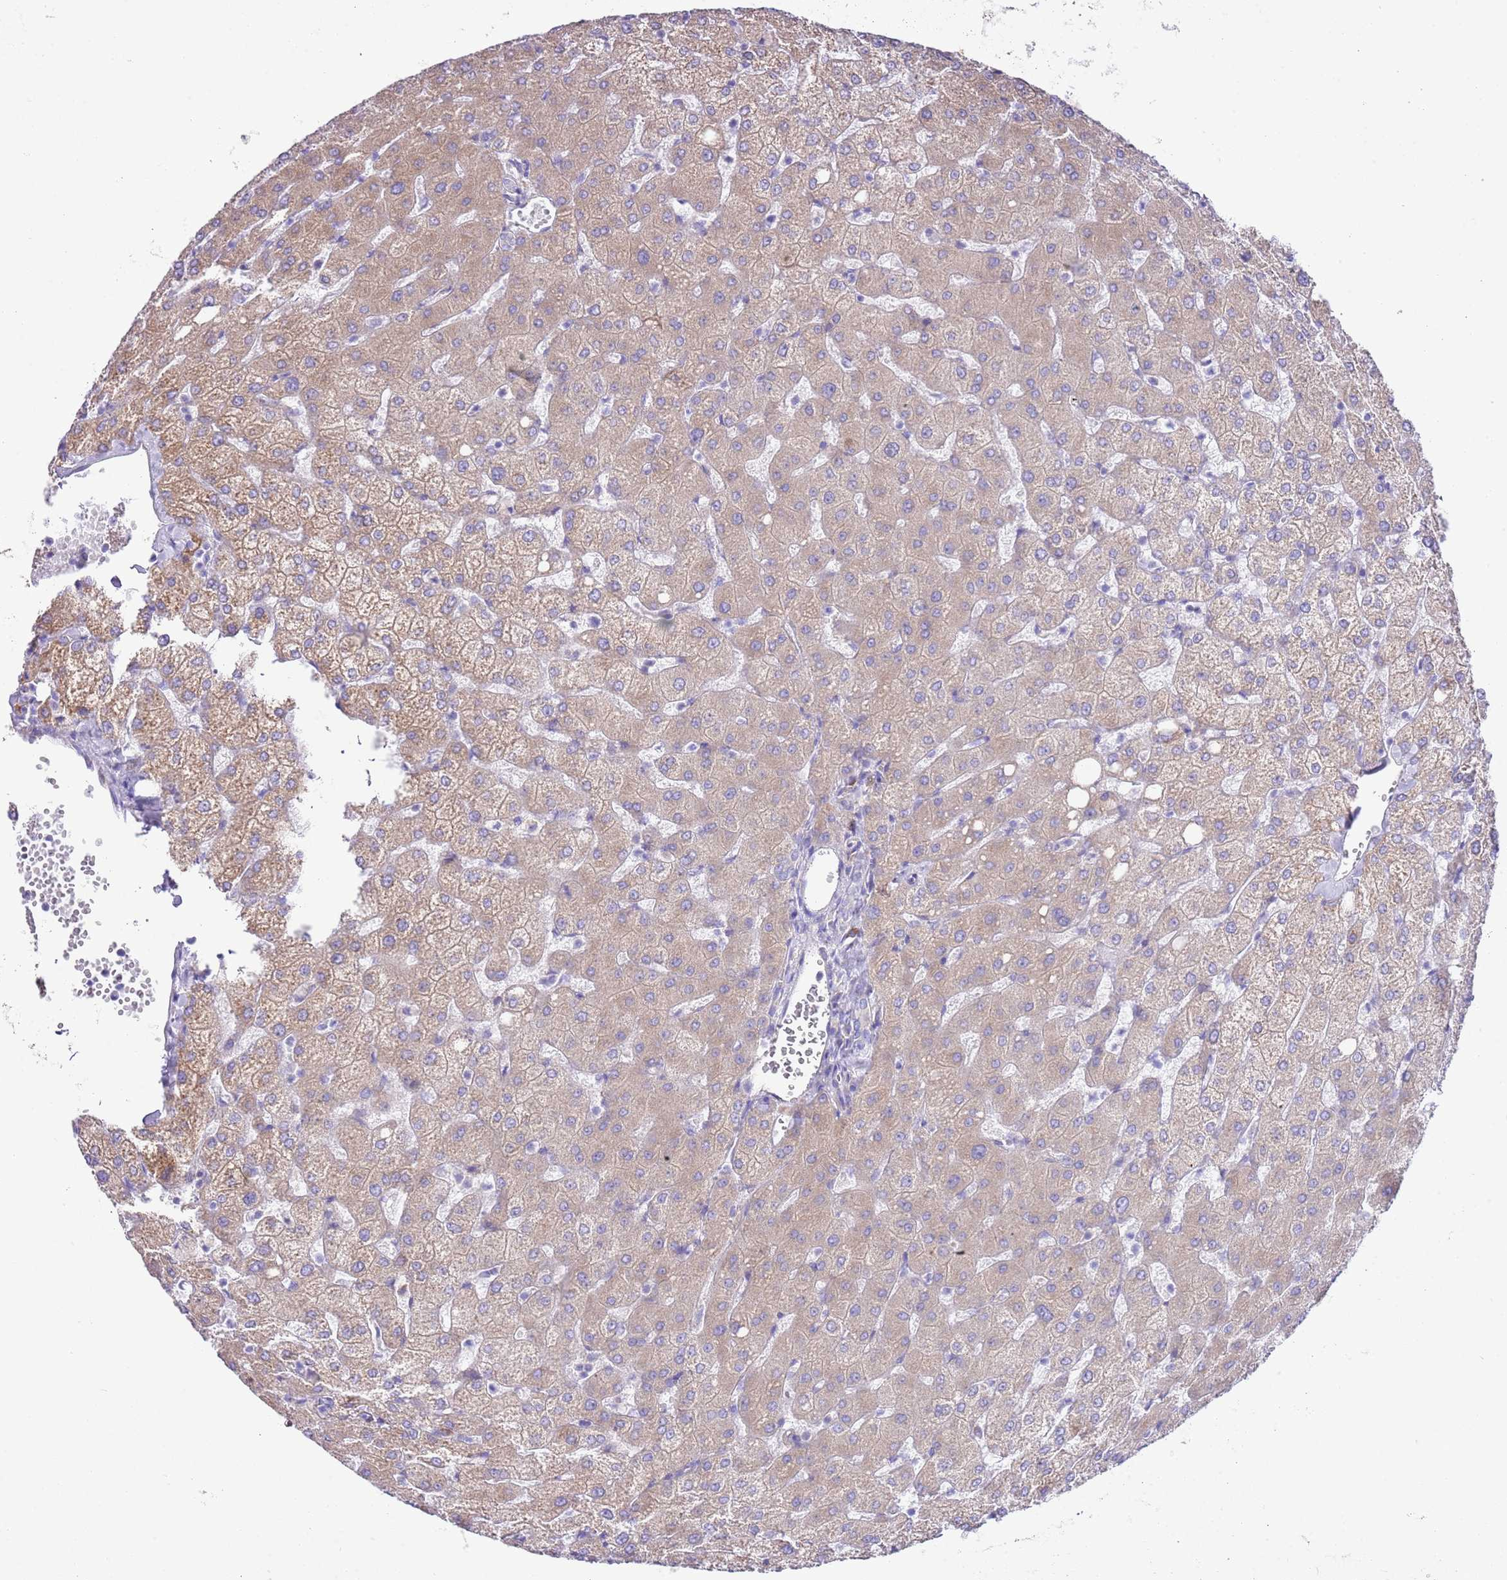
{"staining": {"intensity": "negative", "quantity": "none", "location": "none"}, "tissue": "liver", "cell_type": "Cholangiocytes", "image_type": "normal", "snomed": [{"axis": "morphology", "description": "Normal tissue, NOS"}, {"axis": "topography", "description": "Liver"}], "caption": "Immunohistochemistry (IHC) of benign liver shows no positivity in cholangiocytes. The staining is performed using DAB brown chromogen with nuclei counter-stained in using hematoxylin.", "gene": "RPS10", "patient": {"sex": "female", "age": 54}}